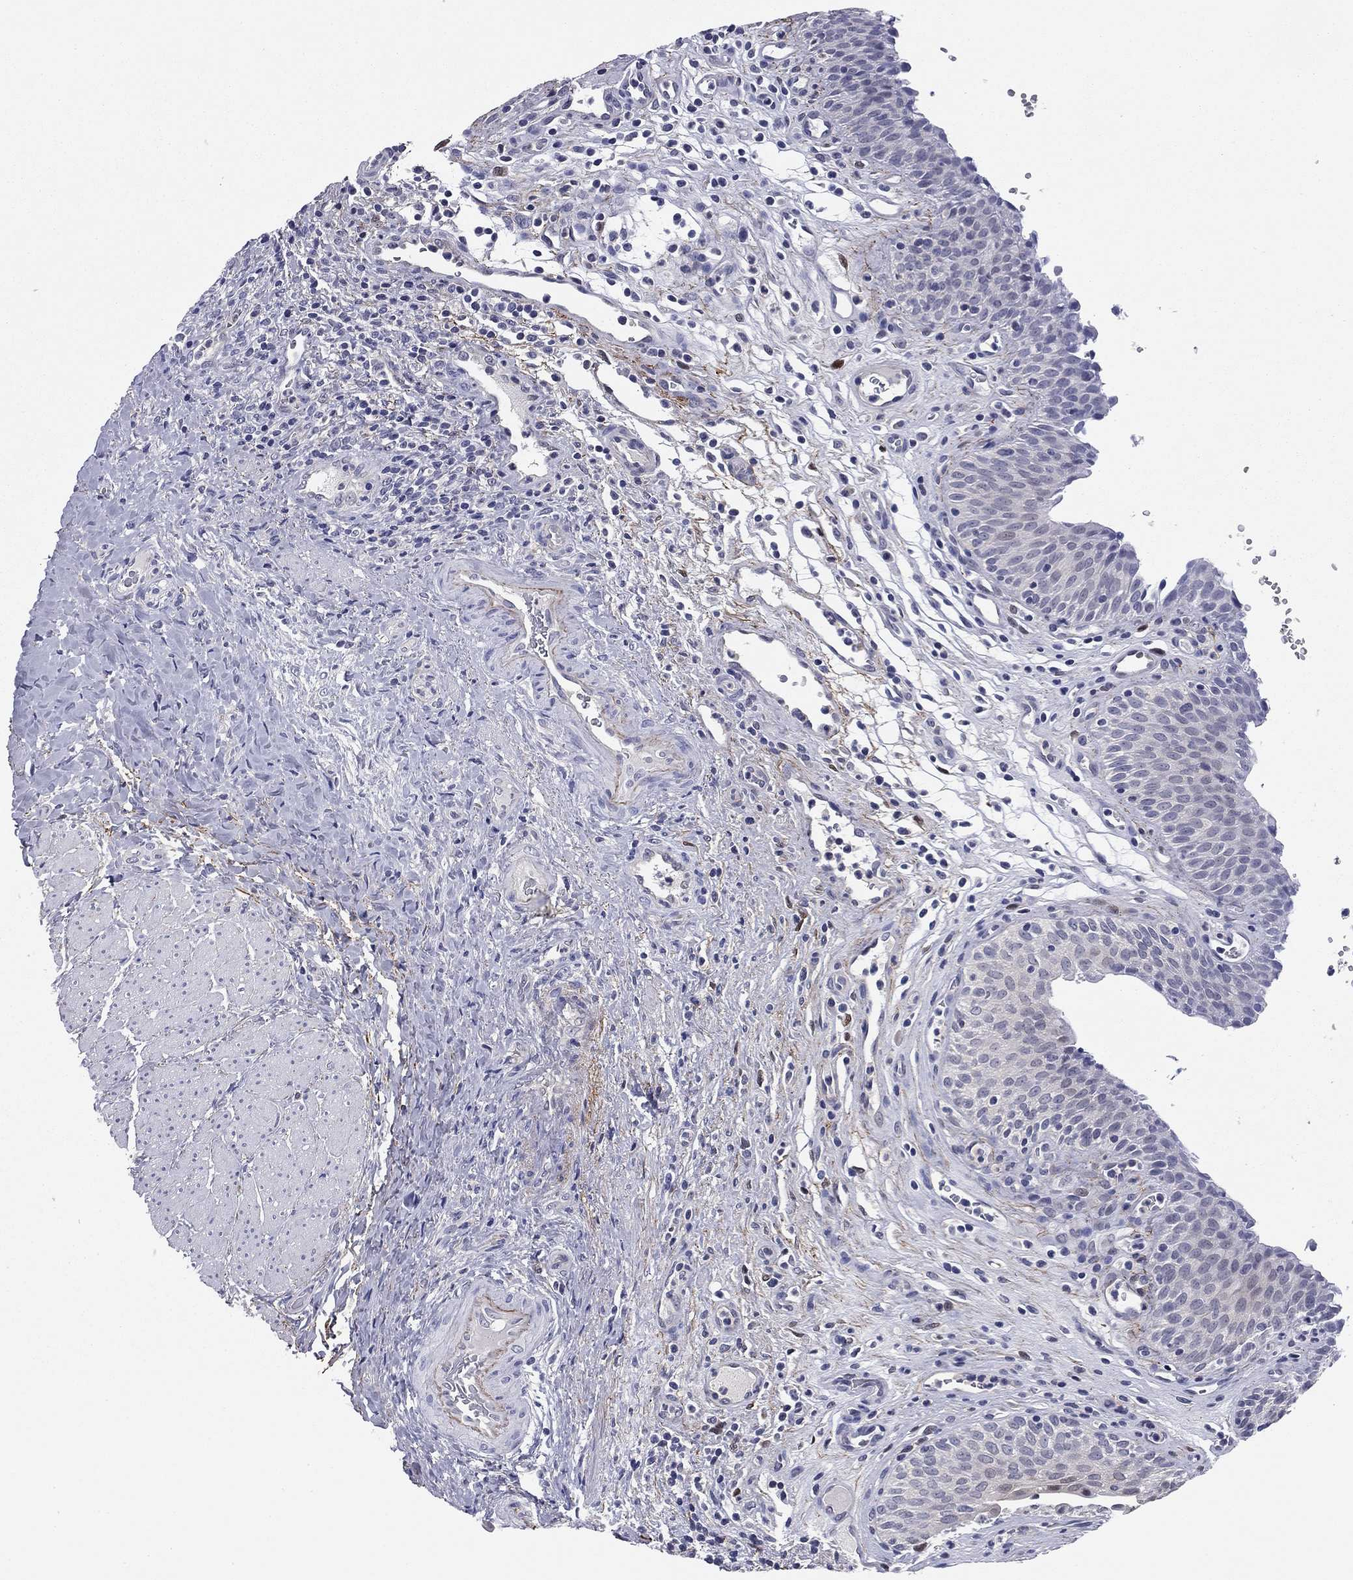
{"staining": {"intensity": "negative", "quantity": "none", "location": "none"}, "tissue": "urinary bladder", "cell_type": "Urothelial cells", "image_type": "normal", "snomed": [{"axis": "morphology", "description": "Normal tissue, NOS"}, {"axis": "topography", "description": "Urinary bladder"}], "caption": "Histopathology image shows no significant protein positivity in urothelial cells of normal urinary bladder. (Immunohistochemistry (ihc), brightfield microscopy, high magnification).", "gene": "REXO5", "patient": {"sex": "male", "age": 66}}